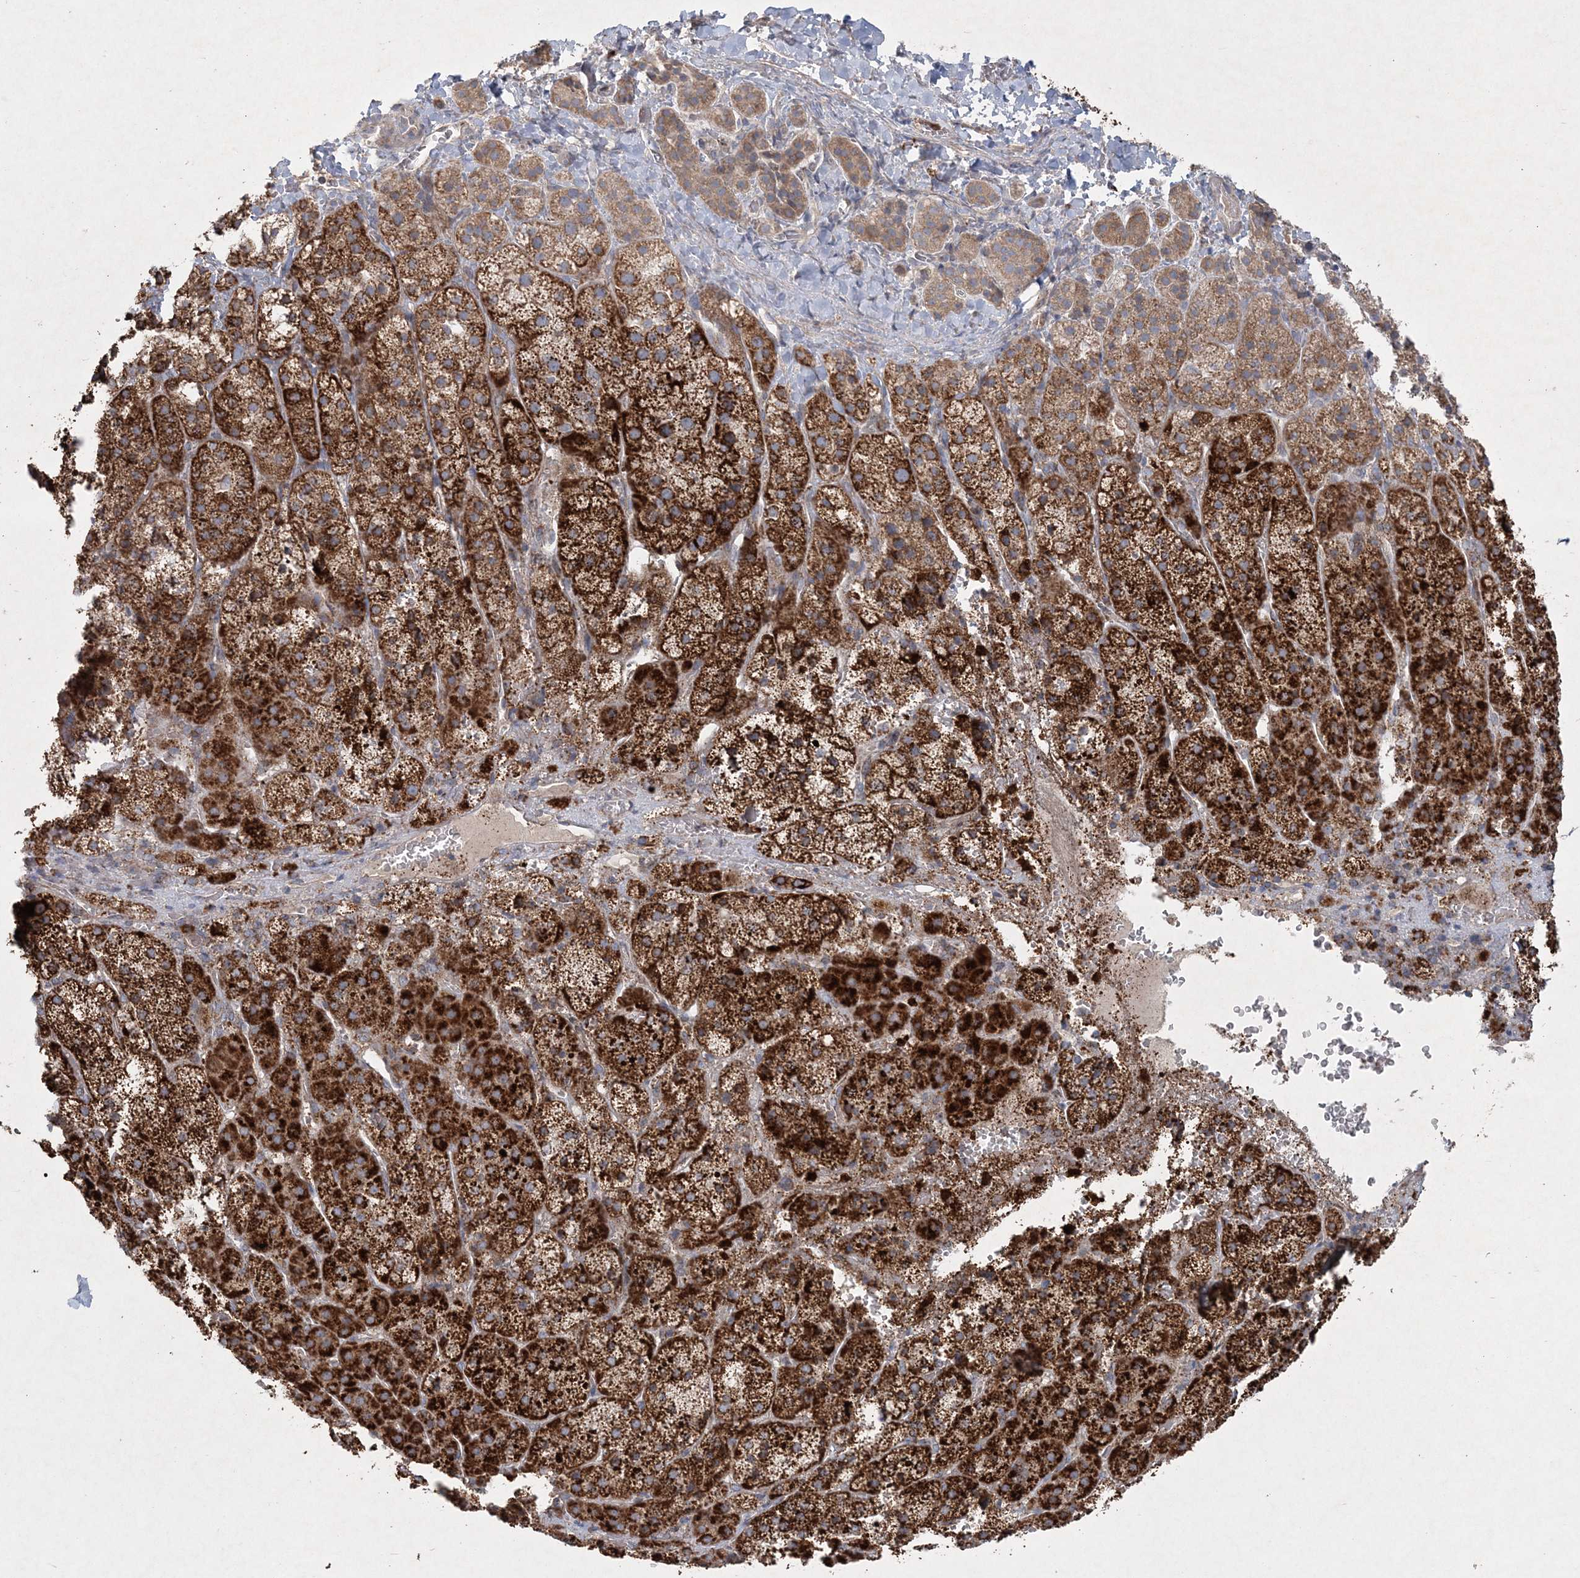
{"staining": {"intensity": "strong", "quantity": ">75%", "location": "cytoplasmic/membranous"}, "tissue": "adrenal gland", "cell_type": "Glandular cells", "image_type": "normal", "snomed": [{"axis": "morphology", "description": "Normal tissue, NOS"}, {"axis": "topography", "description": "Adrenal gland"}], "caption": "Brown immunohistochemical staining in benign human adrenal gland reveals strong cytoplasmic/membranous staining in about >75% of glandular cells. The staining is performed using DAB brown chromogen to label protein expression. The nuclei are counter-stained blue using hematoxylin.", "gene": "LRPPRC", "patient": {"sex": "female", "age": 44}}